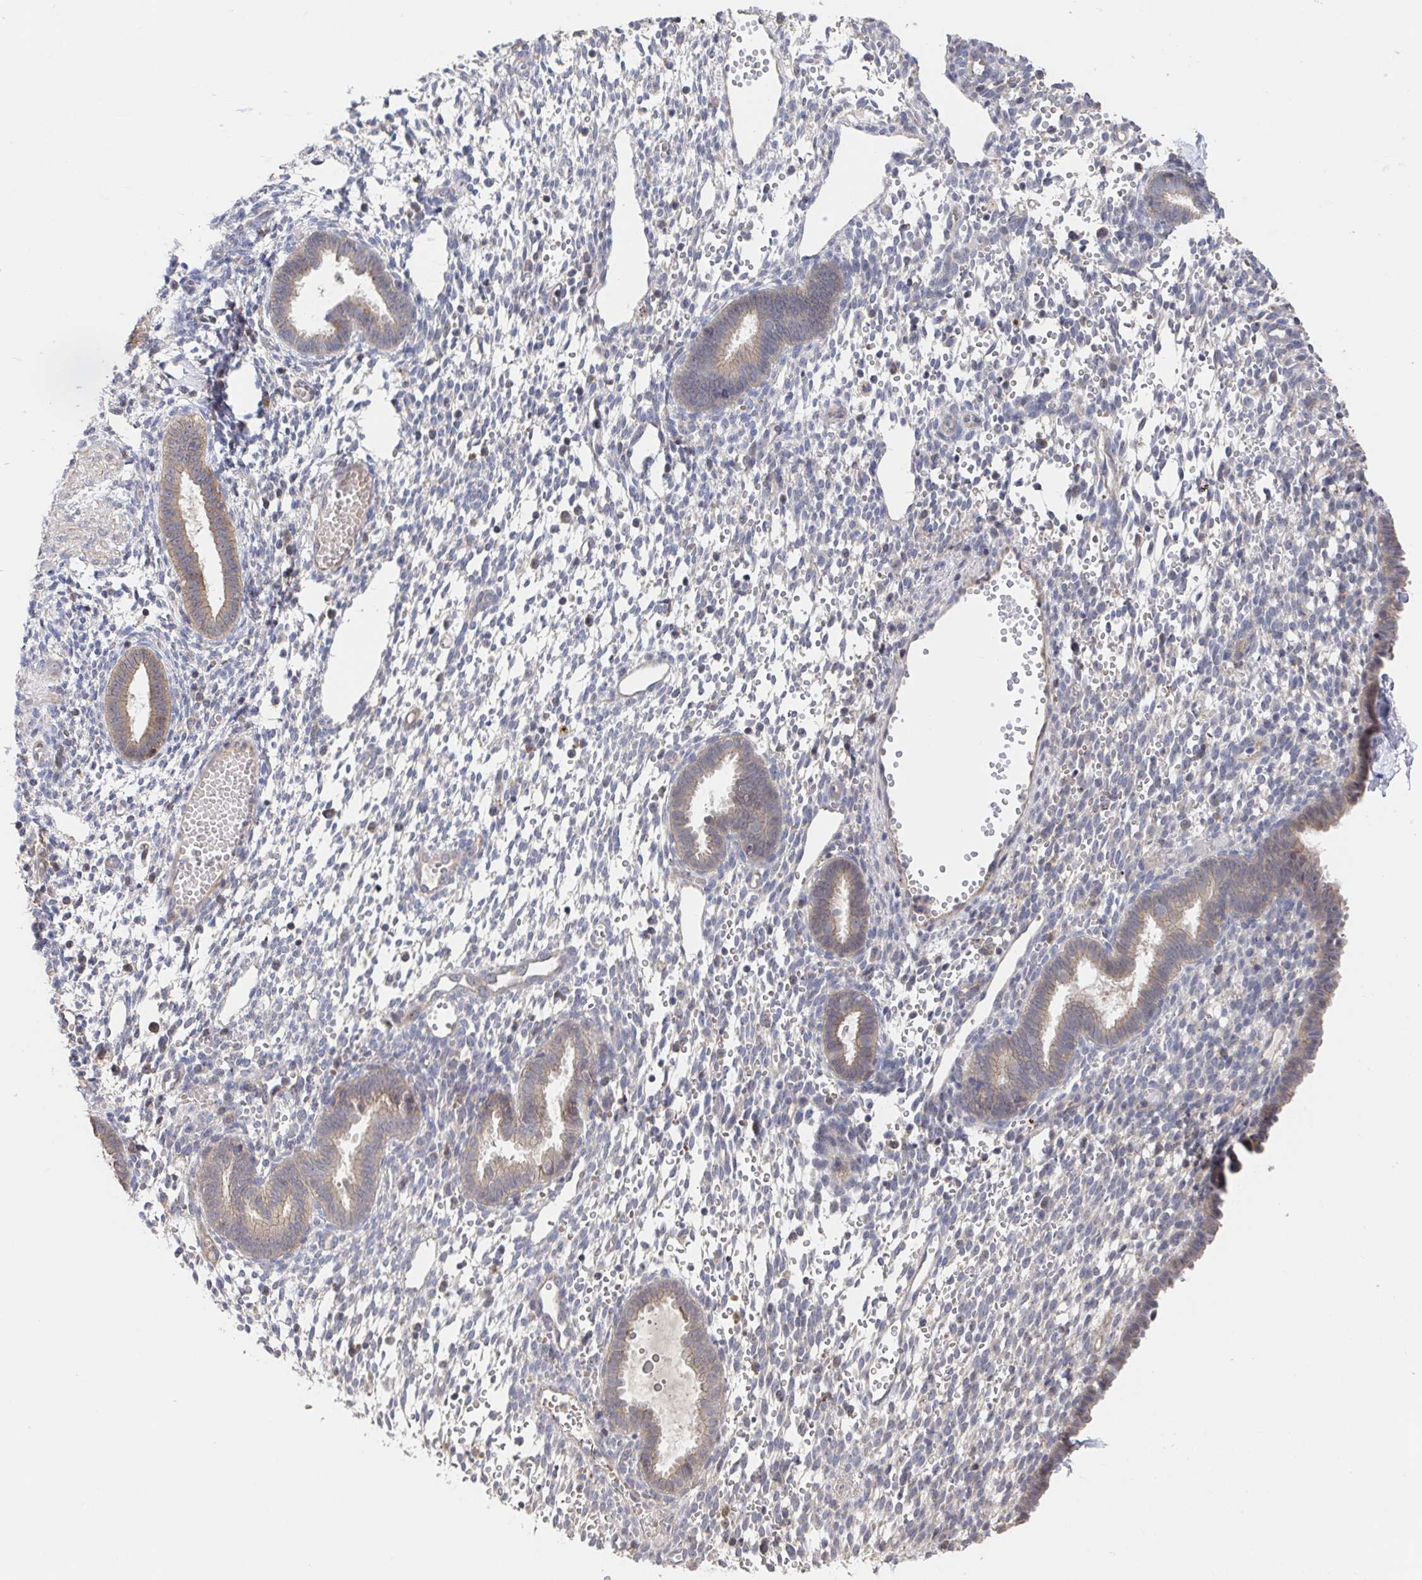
{"staining": {"intensity": "negative", "quantity": "none", "location": "none"}, "tissue": "endometrium", "cell_type": "Cells in endometrial stroma", "image_type": "normal", "snomed": [{"axis": "morphology", "description": "Normal tissue, NOS"}, {"axis": "topography", "description": "Endometrium"}], "caption": "Endometrium was stained to show a protein in brown. There is no significant positivity in cells in endometrial stroma. (Brightfield microscopy of DAB (3,3'-diaminobenzidine) immunohistochemistry at high magnification).", "gene": "DHRS12", "patient": {"sex": "female", "age": 36}}